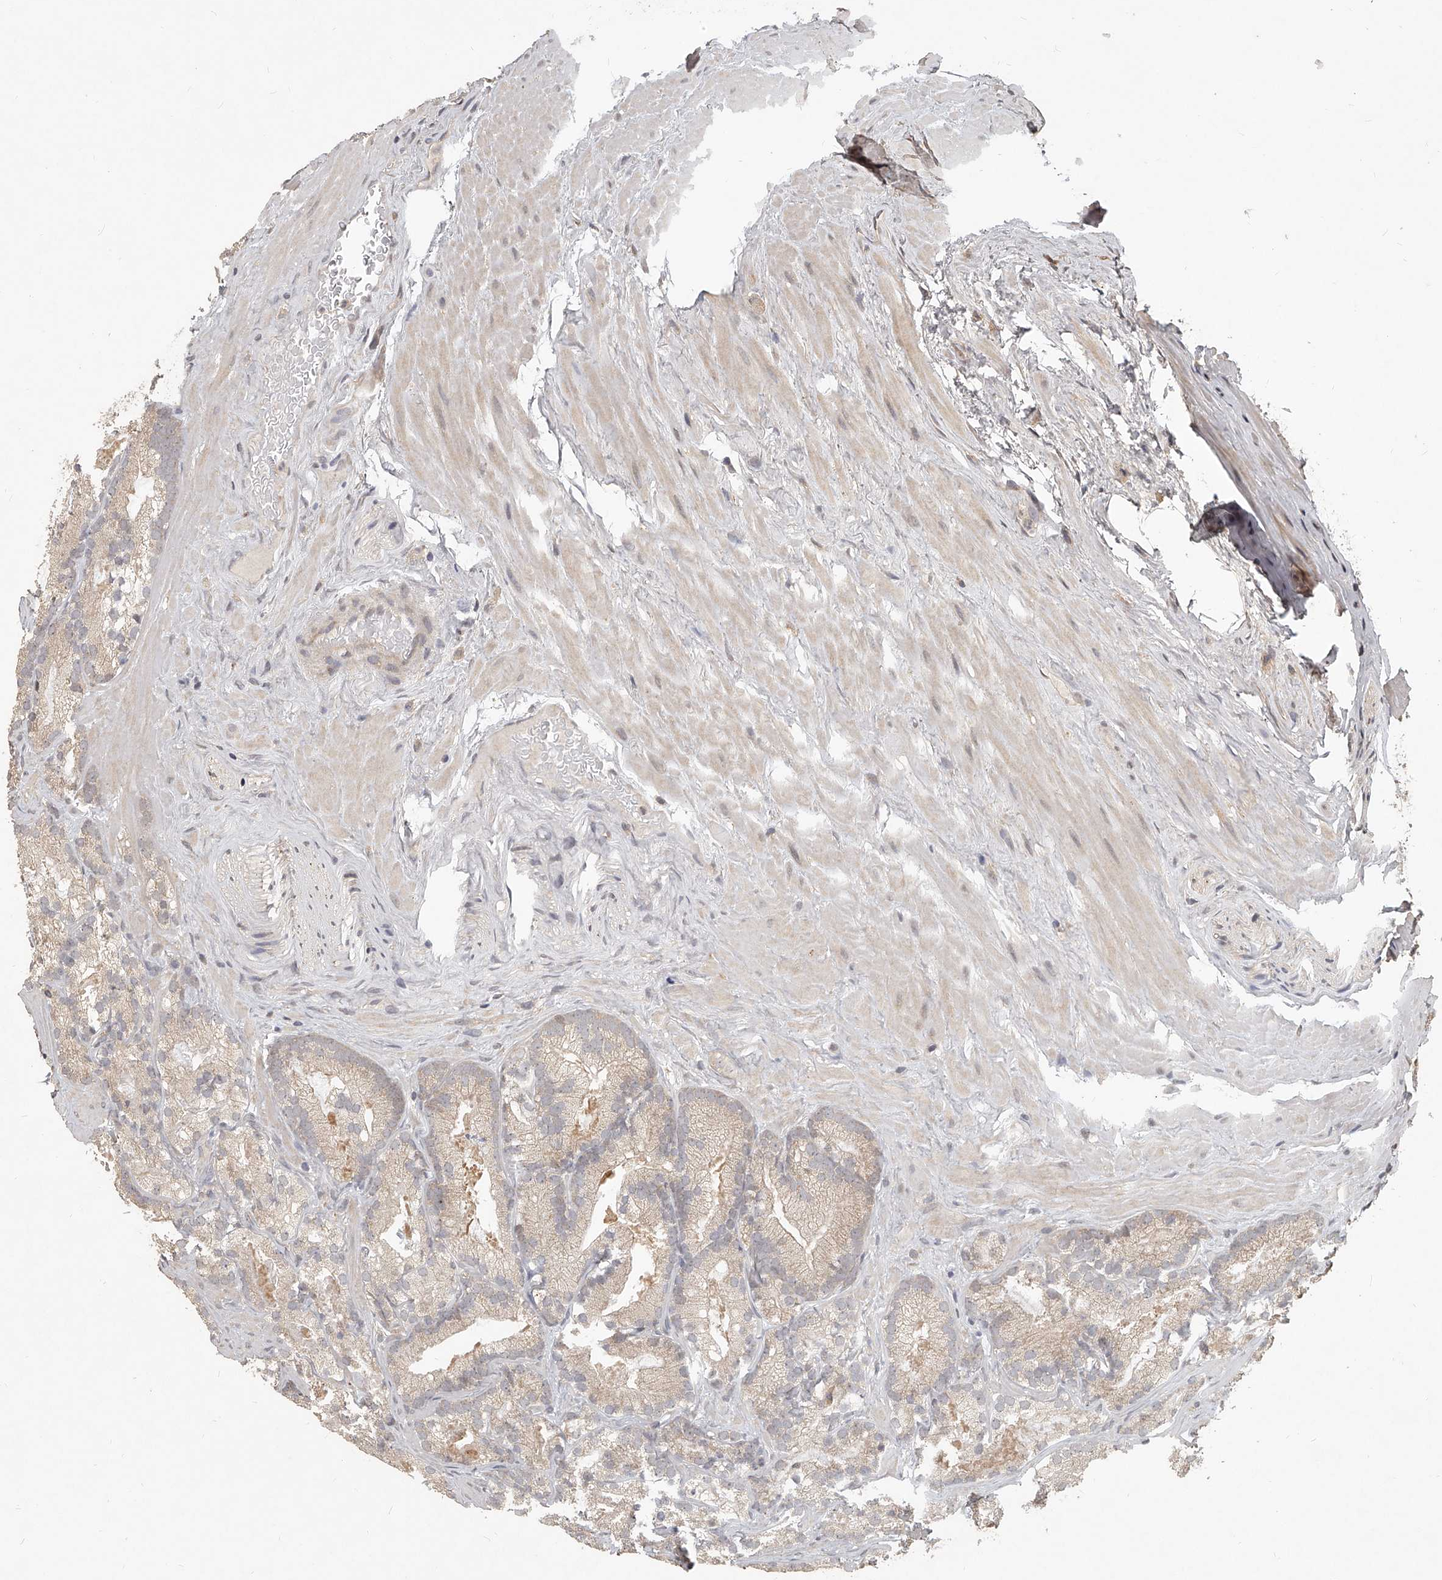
{"staining": {"intensity": "weak", "quantity": "<25%", "location": "cytoplasmic/membranous"}, "tissue": "prostate cancer", "cell_type": "Tumor cells", "image_type": "cancer", "snomed": [{"axis": "morphology", "description": "Adenocarcinoma, Low grade"}, {"axis": "topography", "description": "Prostate"}], "caption": "Tumor cells show no significant protein expression in prostate low-grade adenocarcinoma.", "gene": "SLC37A1", "patient": {"sex": "male", "age": 72}}